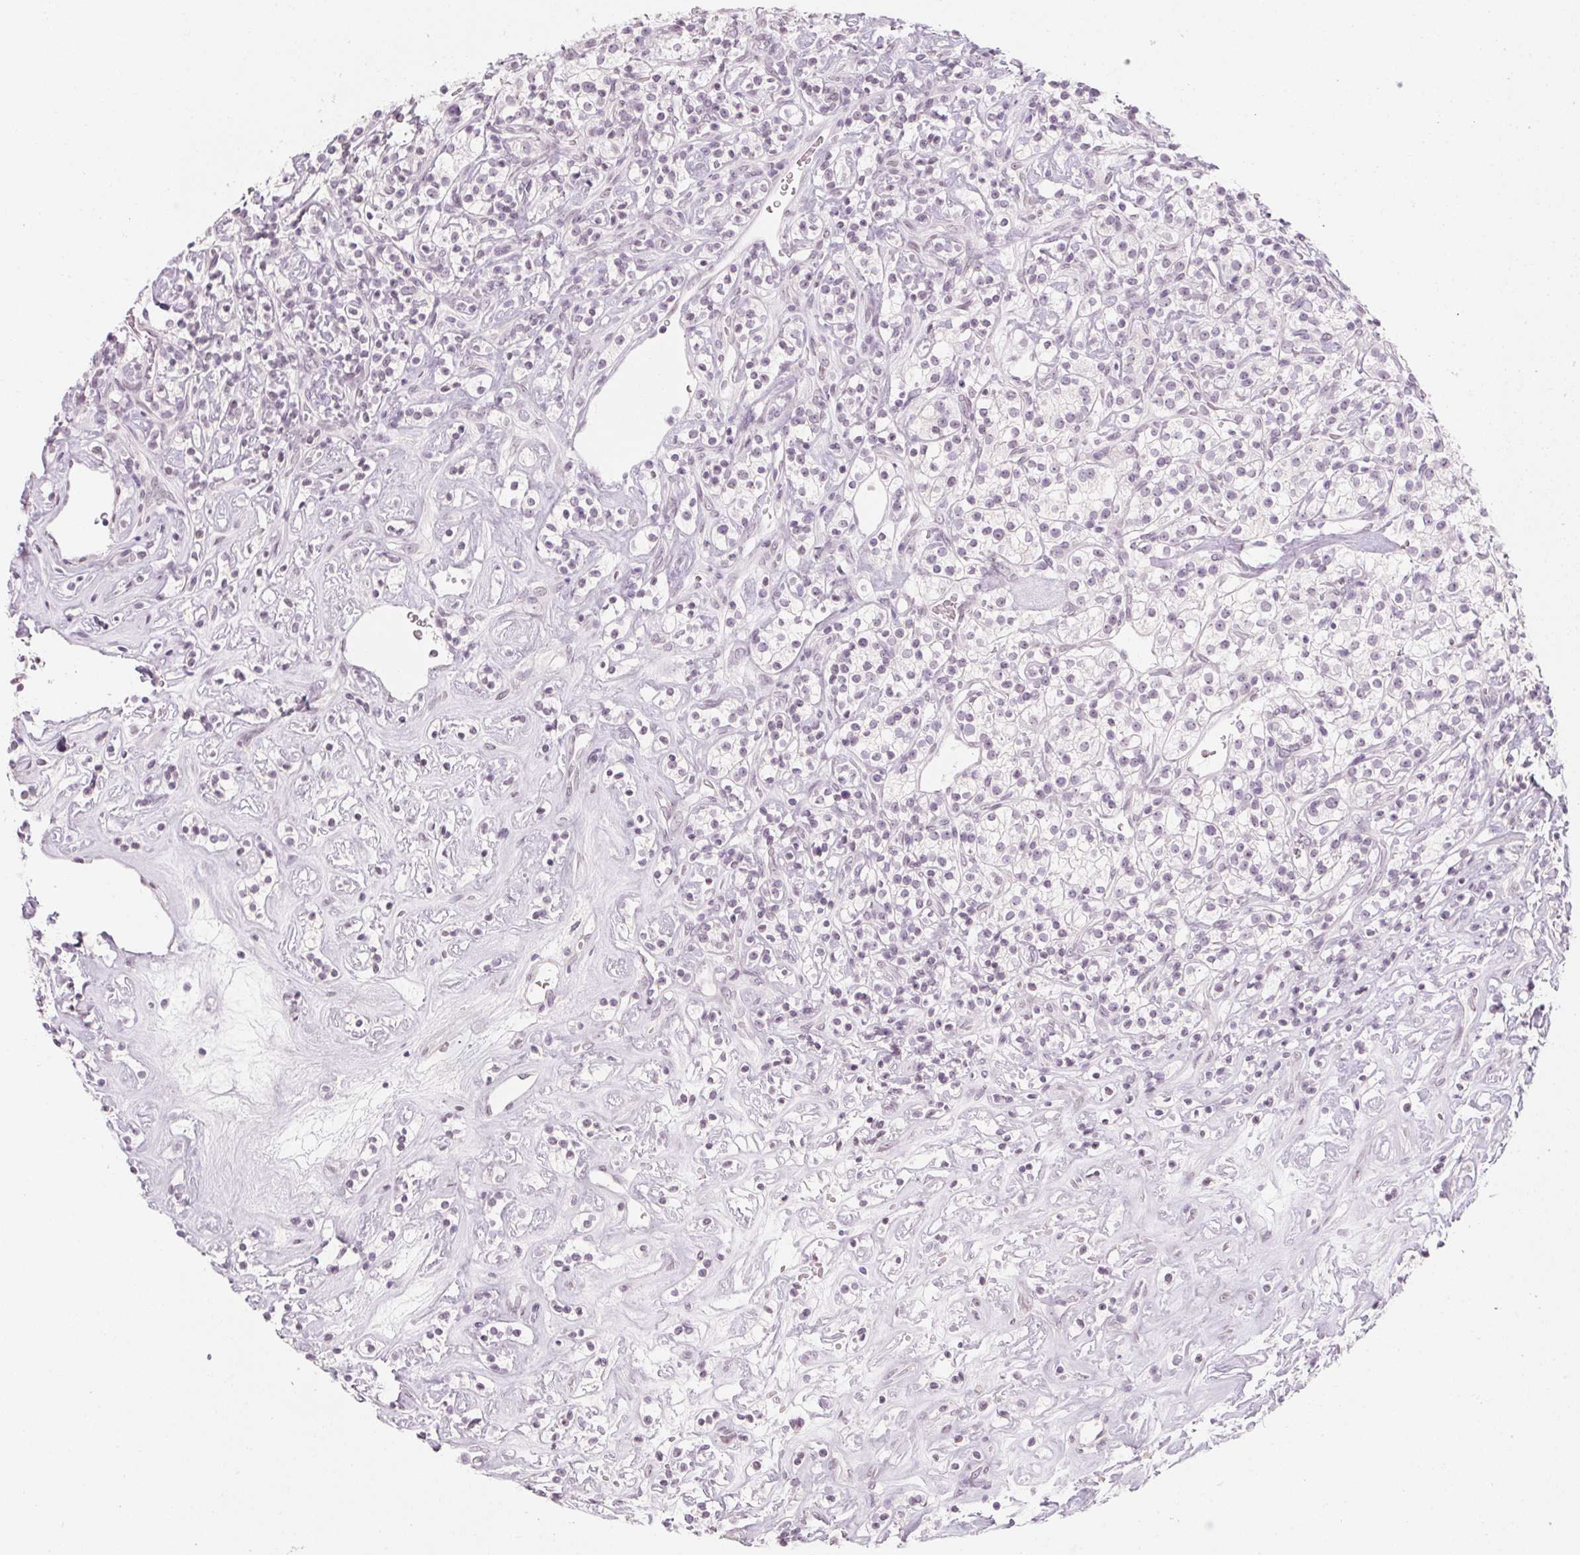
{"staining": {"intensity": "negative", "quantity": "none", "location": "none"}, "tissue": "renal cancer", "cell_type": "Tumor cells", "image_type": "cancer", "snomed": [{"axis": "morphology", "description": "Adenocarcinoma, NOS"}, {"axis": "topography", "description": "Kidney"}], "caption": "High magnification brightfield microscopy of adenocarcinoma (renal) stained with DAB (3,3'-diaminobenzidine) (brown) and counterstained with hematoxylin (blue): tumor cells show no significant positivity.", "gene": "KCNQ2", "patient": {"sex": "male", "age": 77}}